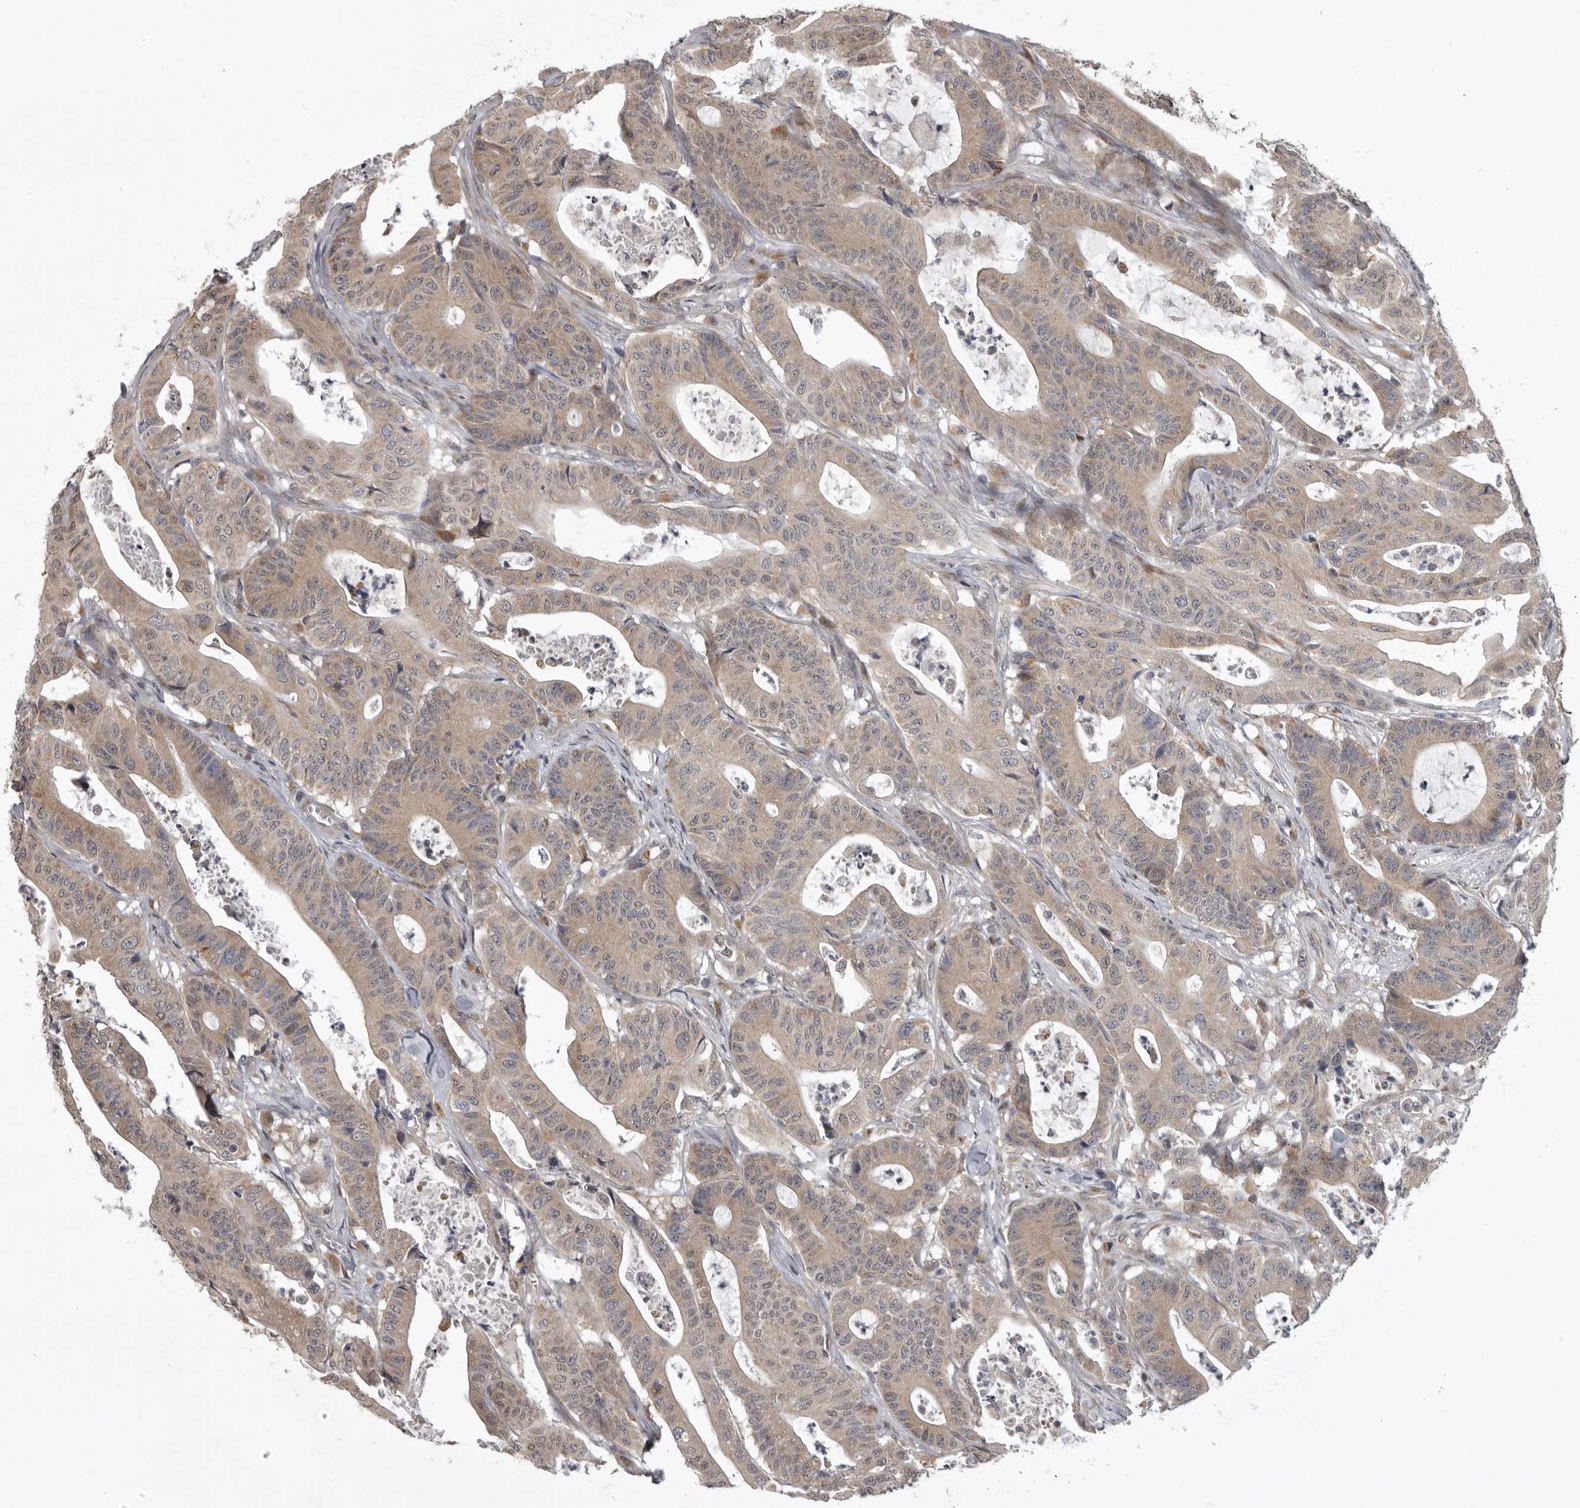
{"staining": {"intensity": "weak", "quantity": ">75%", "location": "cytoplasmic/membranous"}, "tissue": "colorectal cancer", "cell_type": "Tumor cells", "image_type": "cancer", "snomed": [{"axis": "morphology", "description": "Adenocarcinoma, NOS"}, {"axis": "topography", "description": "Colon"}], "caption": "A high-resolution photomicrograph shows immunohistochemistry (IHC) staining of colorectal adenocarcinoma, which shows weak cytoplasmic/membranous staining in approximately >75% of tumor cells.", "gene": "C1orf109", "patient": {"sex": "female", "age": 84}}